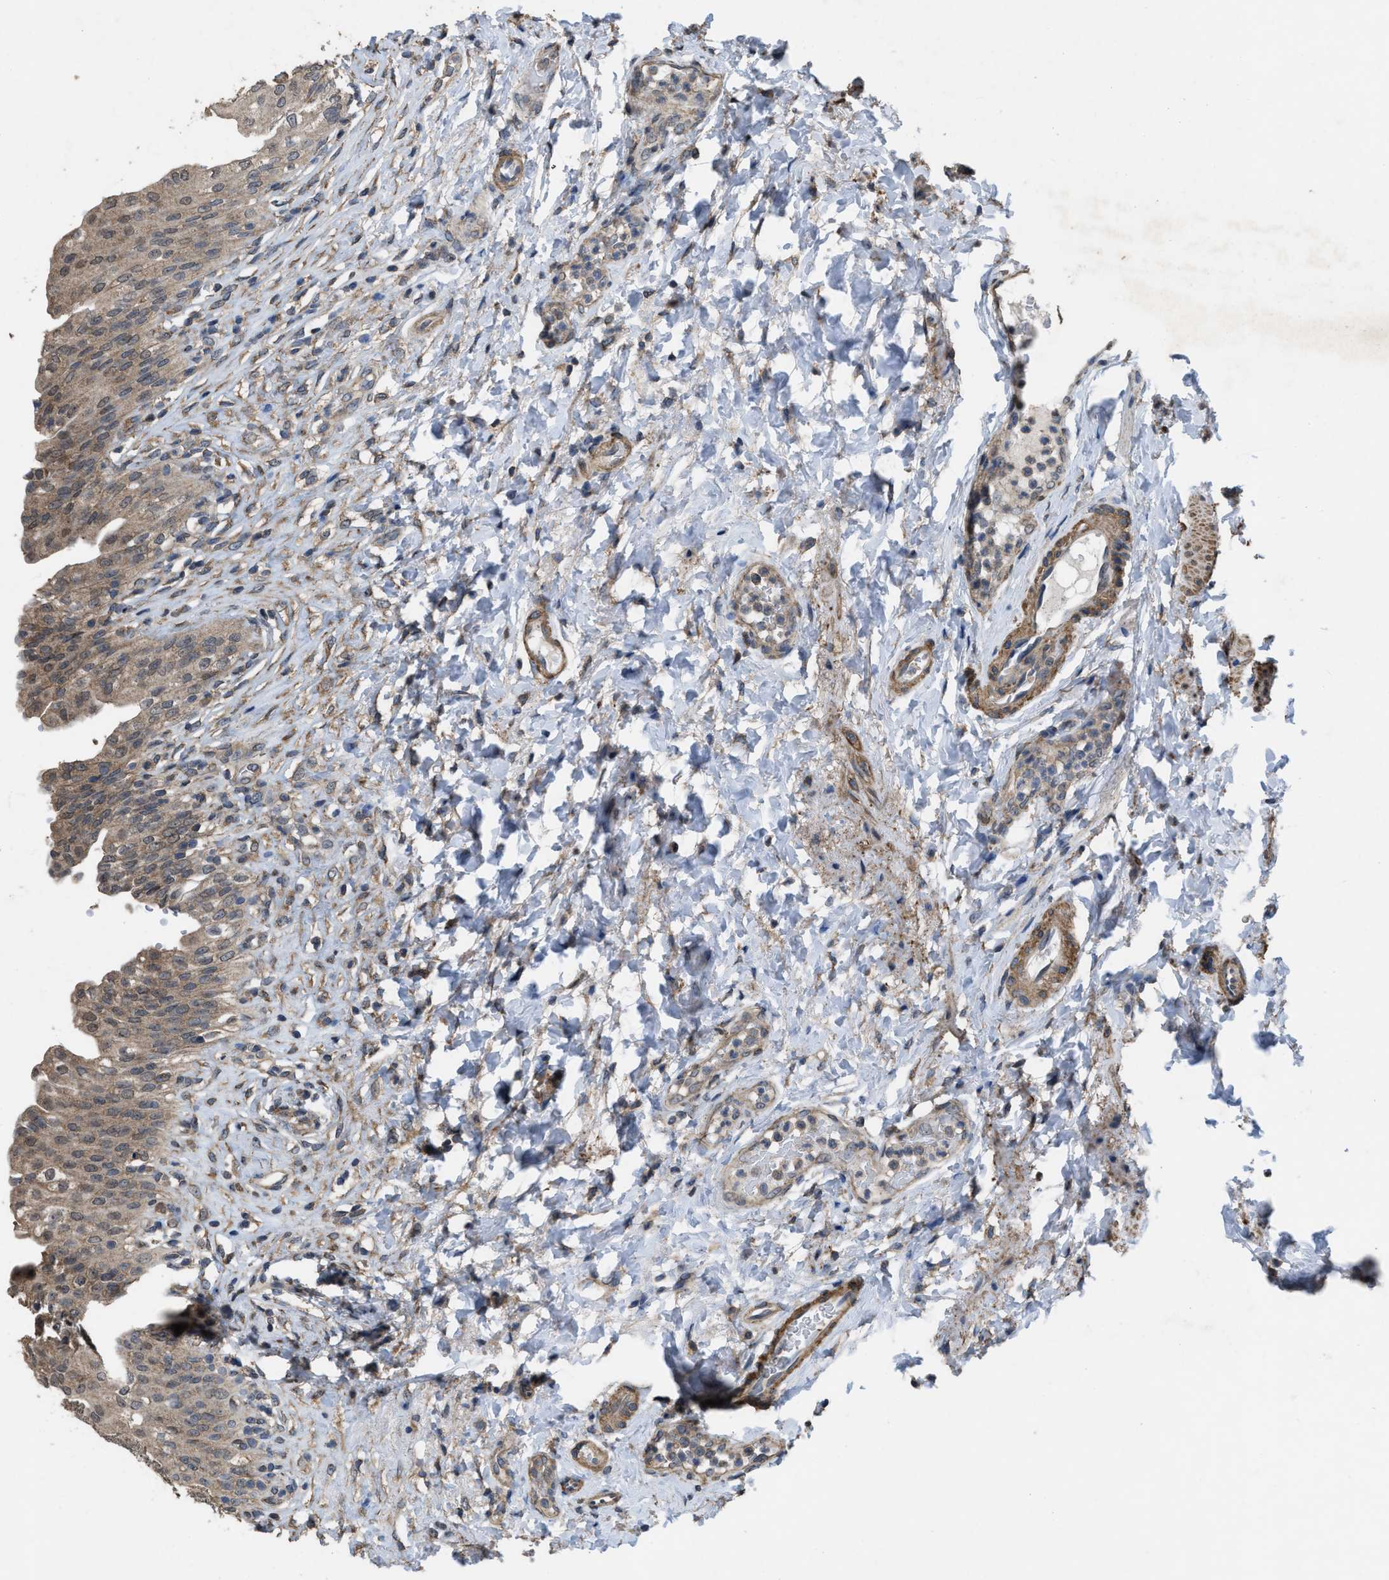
{"staining": {"intensity": "moderate", "quantity": ">75%", "location": "cytoplasmic/membranous"}, "tissue": "urinary bladder", "cell_type": "Urothelial cells", "image_type": "normal", "snomed": [{"axis": "morphology", "description": "Urothelial carcinoma, High grade"}, {"axis": "topography", "description": "Urinary bladder"}], "caption": "The image shows staining of normal urinary bladder, revealing moderate cytoplasmic/membranous protein positivity (brown color) within urothelial cells. (Stains: DAB (3,3'-diaminobenzidine) in brown, nuclei in blue, Microscopy: brightfield microscopy at high magnification).", "gene": "ARL6", "patient": {"sex": "male", "age": 46}}